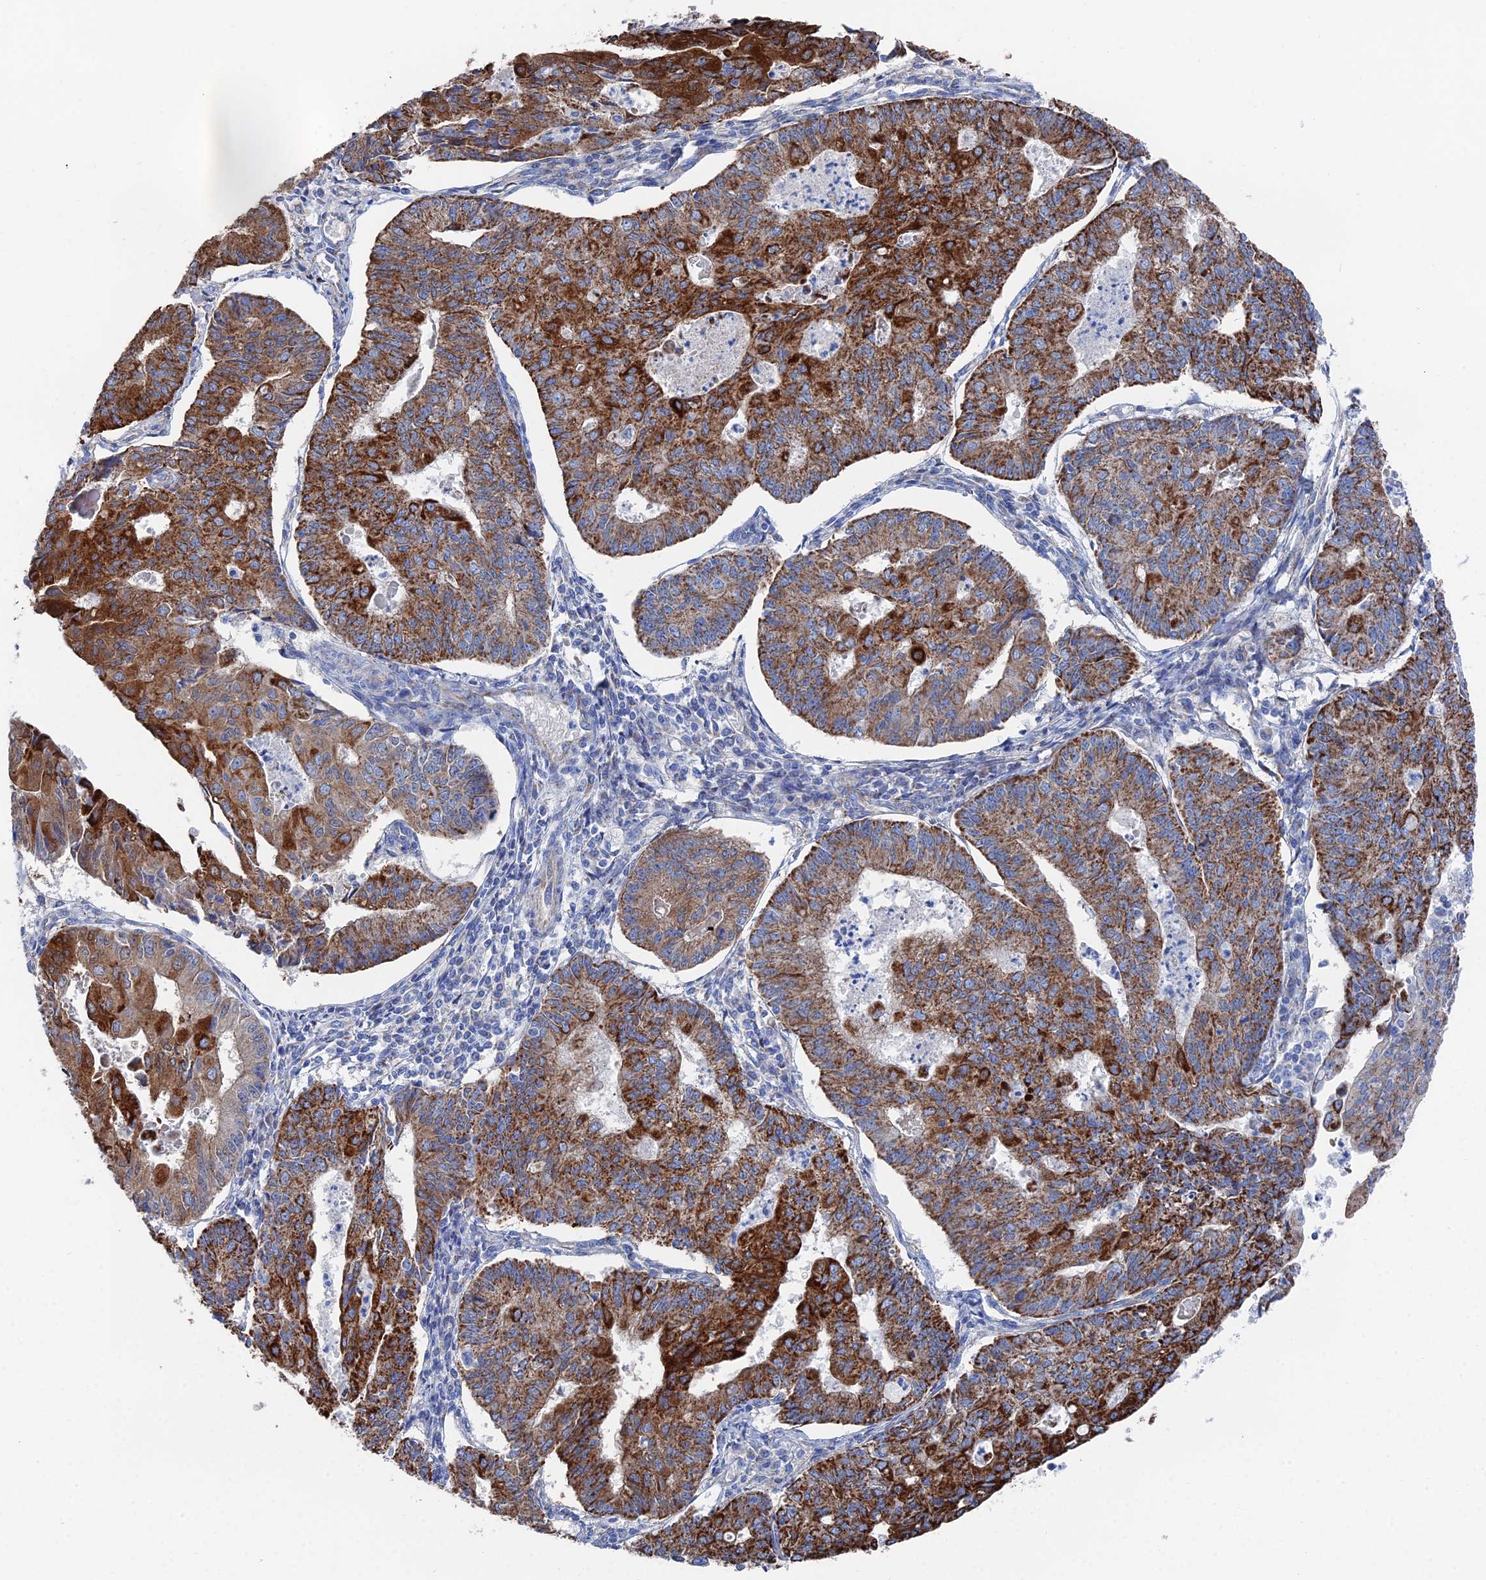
{"staining": {"intensity": "strong", "quantity": ">75%", "location": "cytoplasmic/membranous"}, "tissue": "endometrial cancer", "cell_type": "Tumor cells", "image_type": "cancer", "snomed": [{"axis": "morphology", "description": "Adenocarcinoma, NOS"}, {"axis": "topography", "description": "Endometrium"}], "caption": "Protein expression analysis of adenocarcinoma (endometrial) reveals strong cytoplasmic/membranous staining in approximately >75% of tumor cells.", "gene": "IFT80", "patient": {"sex": "female", "age": 56}}